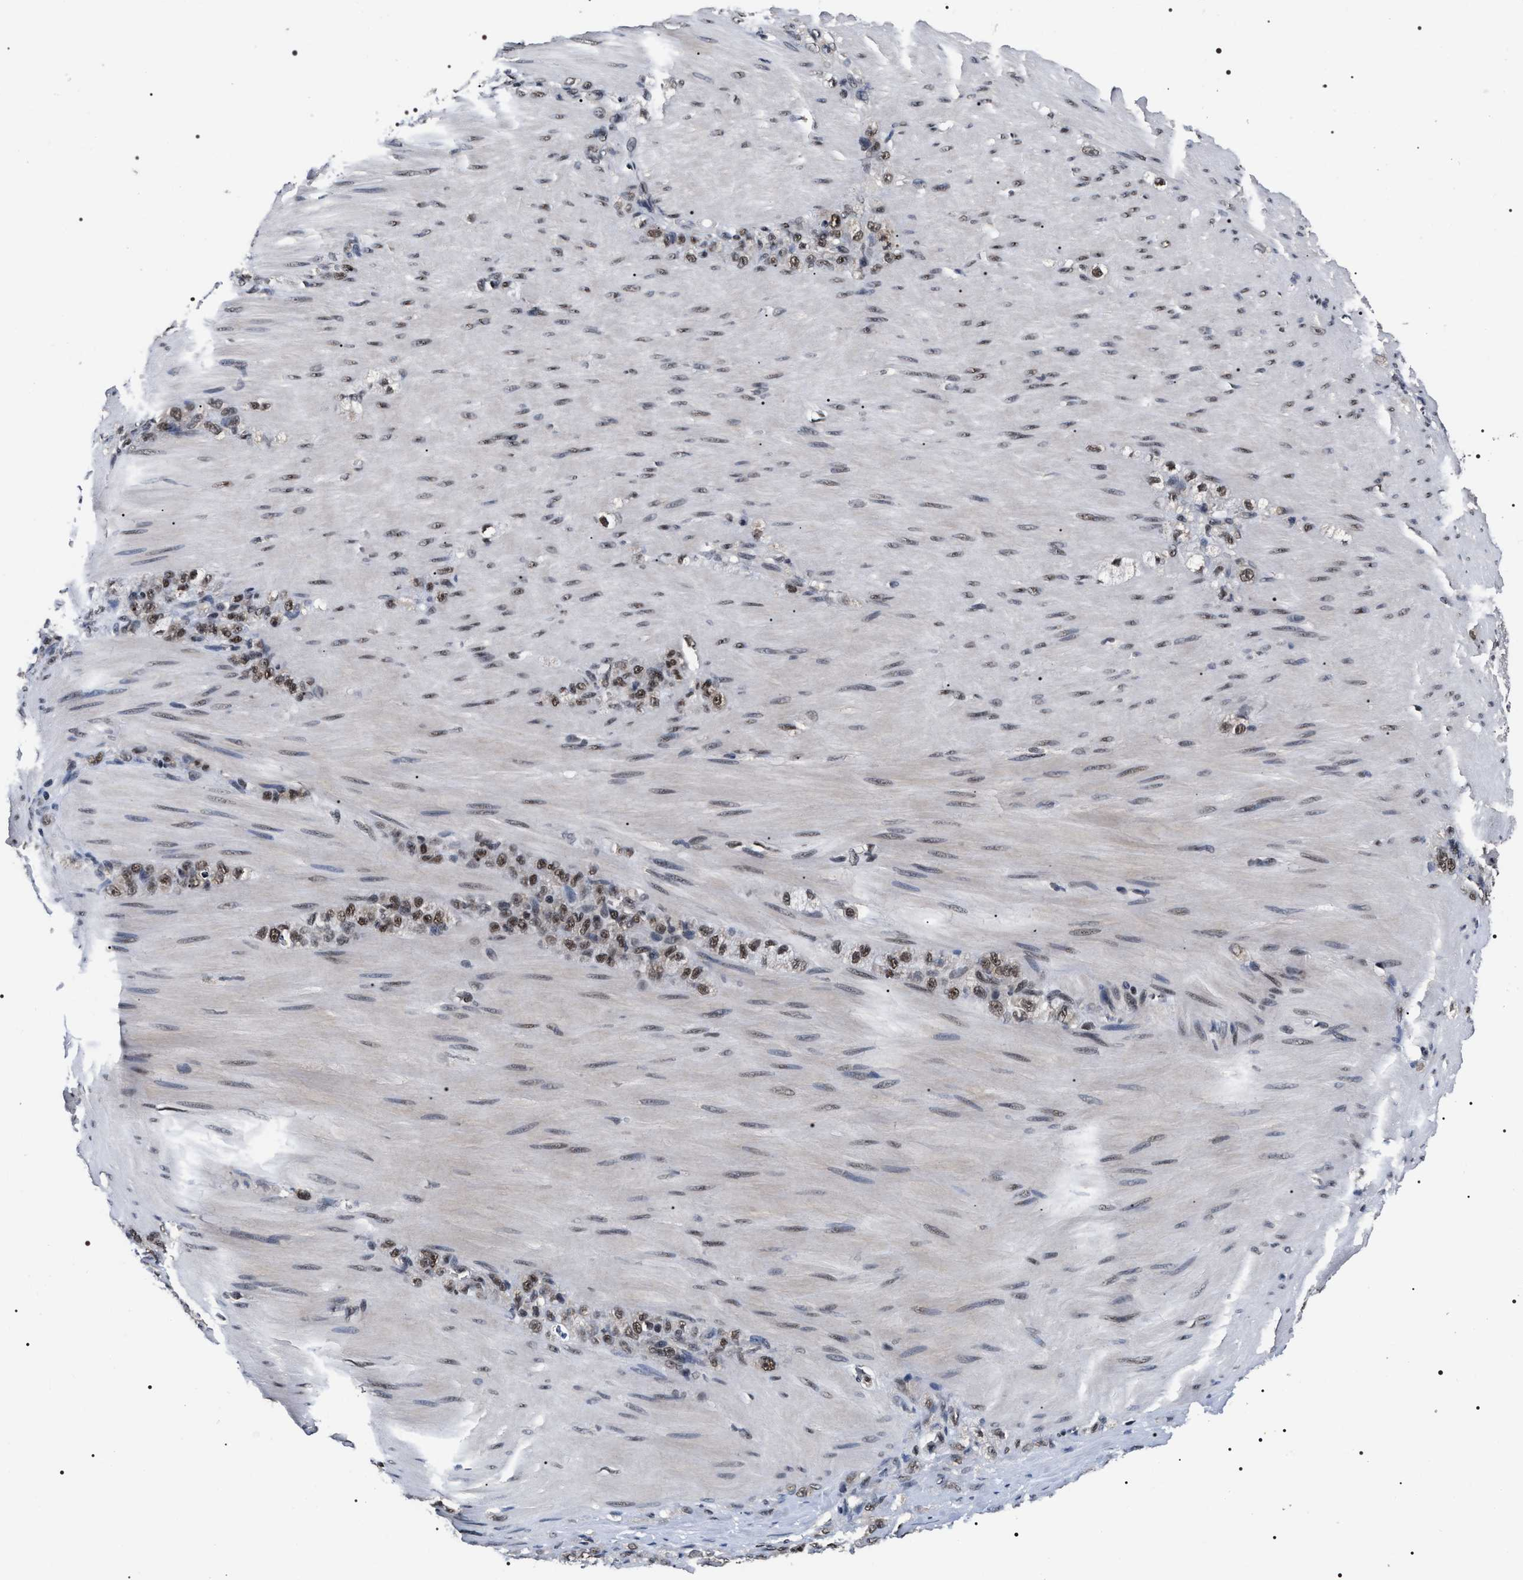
{"staining": {"intensity": "moderate", "quantity": ">75%", "location": "nuclear"}, "tissue": "stomach cancer", "cell_type": "Tumor cells", "image_type": "cancer", "snomed": [{"axis": "morphology", "description": "Normal tissue, NOS"}, {"axis": "morphology", "description": "Adenocarcinoma, NOS"}, {"axis": "topography", "description": "Stomach"}], "caption": "Immunohistochemistry micrograph of adenocarcinoma (stomach) stained for a protein (brown), which demonstrates medium levels of moderate nuclear positivity in about >75% of tumor cells.", "gene": "RRP1B", "patient": {"sex": "male", "age": 82}}